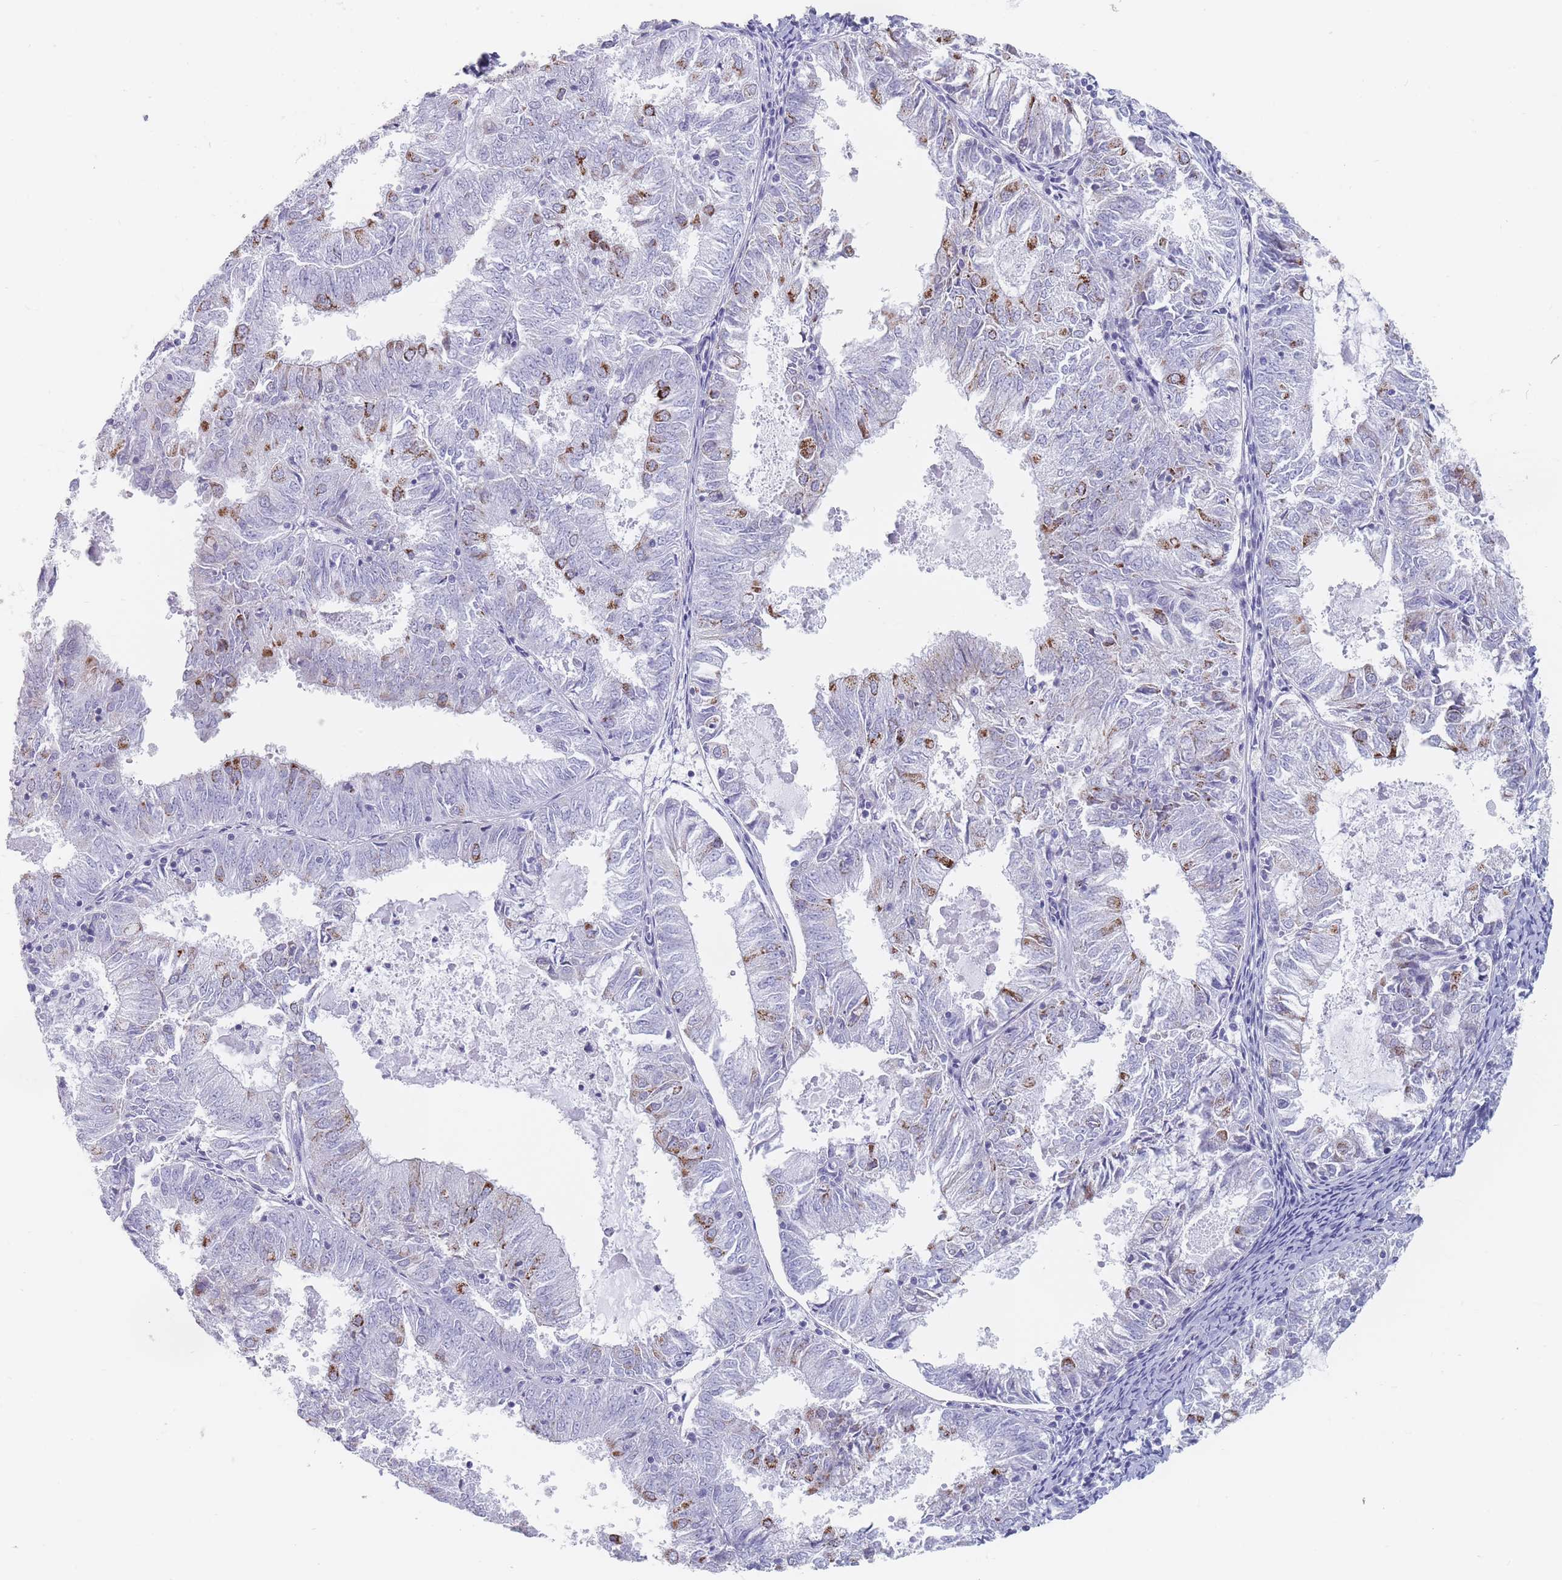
{"staining": {"intensity": "moderate", "quantity": "<25%", "location": "cytoplasmic/membranous"}, "tissue": "endometrial cancer", "cell_type": "Tumor cells", "image_type": "cancer", "snomed": [{"axis": "morphology", "description": "Adenocarcinoma, NOS"}, {"axis": "topography", "description": "Endometrium"}], "caption": "Immunohistochemistry (IHC) (DAB) staining of adenocarcinoma (endometrial) exhibits moderate cytoplasmic/membranous protein staining in about <25% of tumor cells.", "gene": "MAP1S", "patient": {"sex": "female", "age": 57}}